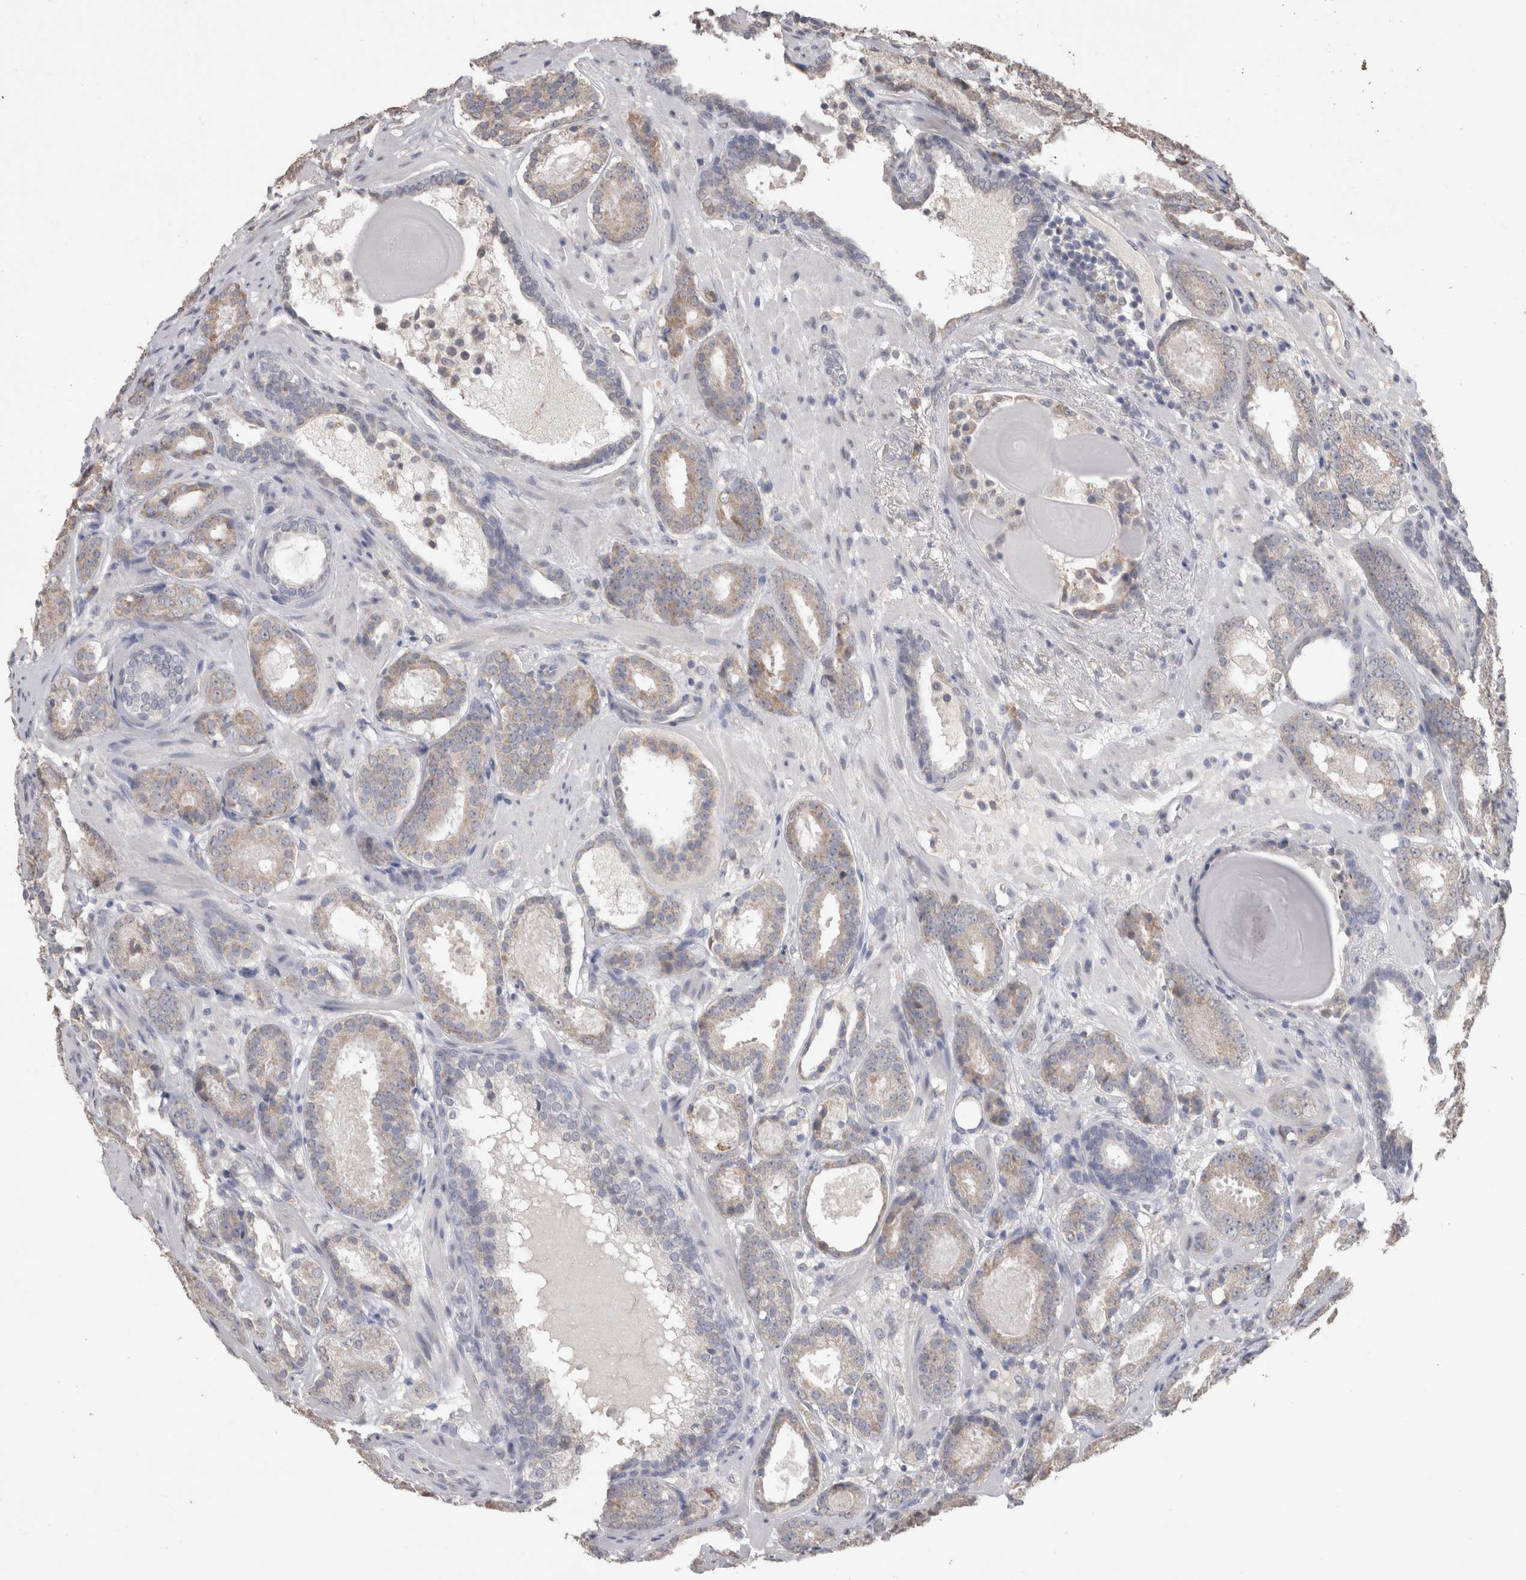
{"staining": {"intensity": "weak", "quantity": "<25%", "location": "cytoplasmic/membranous"}, "tissue": "prostate cancer", "cell_type": "Tumor cells", "image_type": "cancer", "snomed": [{"axis": "morphology", "description": "Adenocarcinoma, Low grade"}, {"axis": "topography", "description": "Prostate"}], "caption": "DAB immunohistochemical staining of prostate low-grade adenocarcinoma displays no significant positivity in tumor cells.", "gene": "NOMO1", "patient": {"sex": "male", "age": 69}}